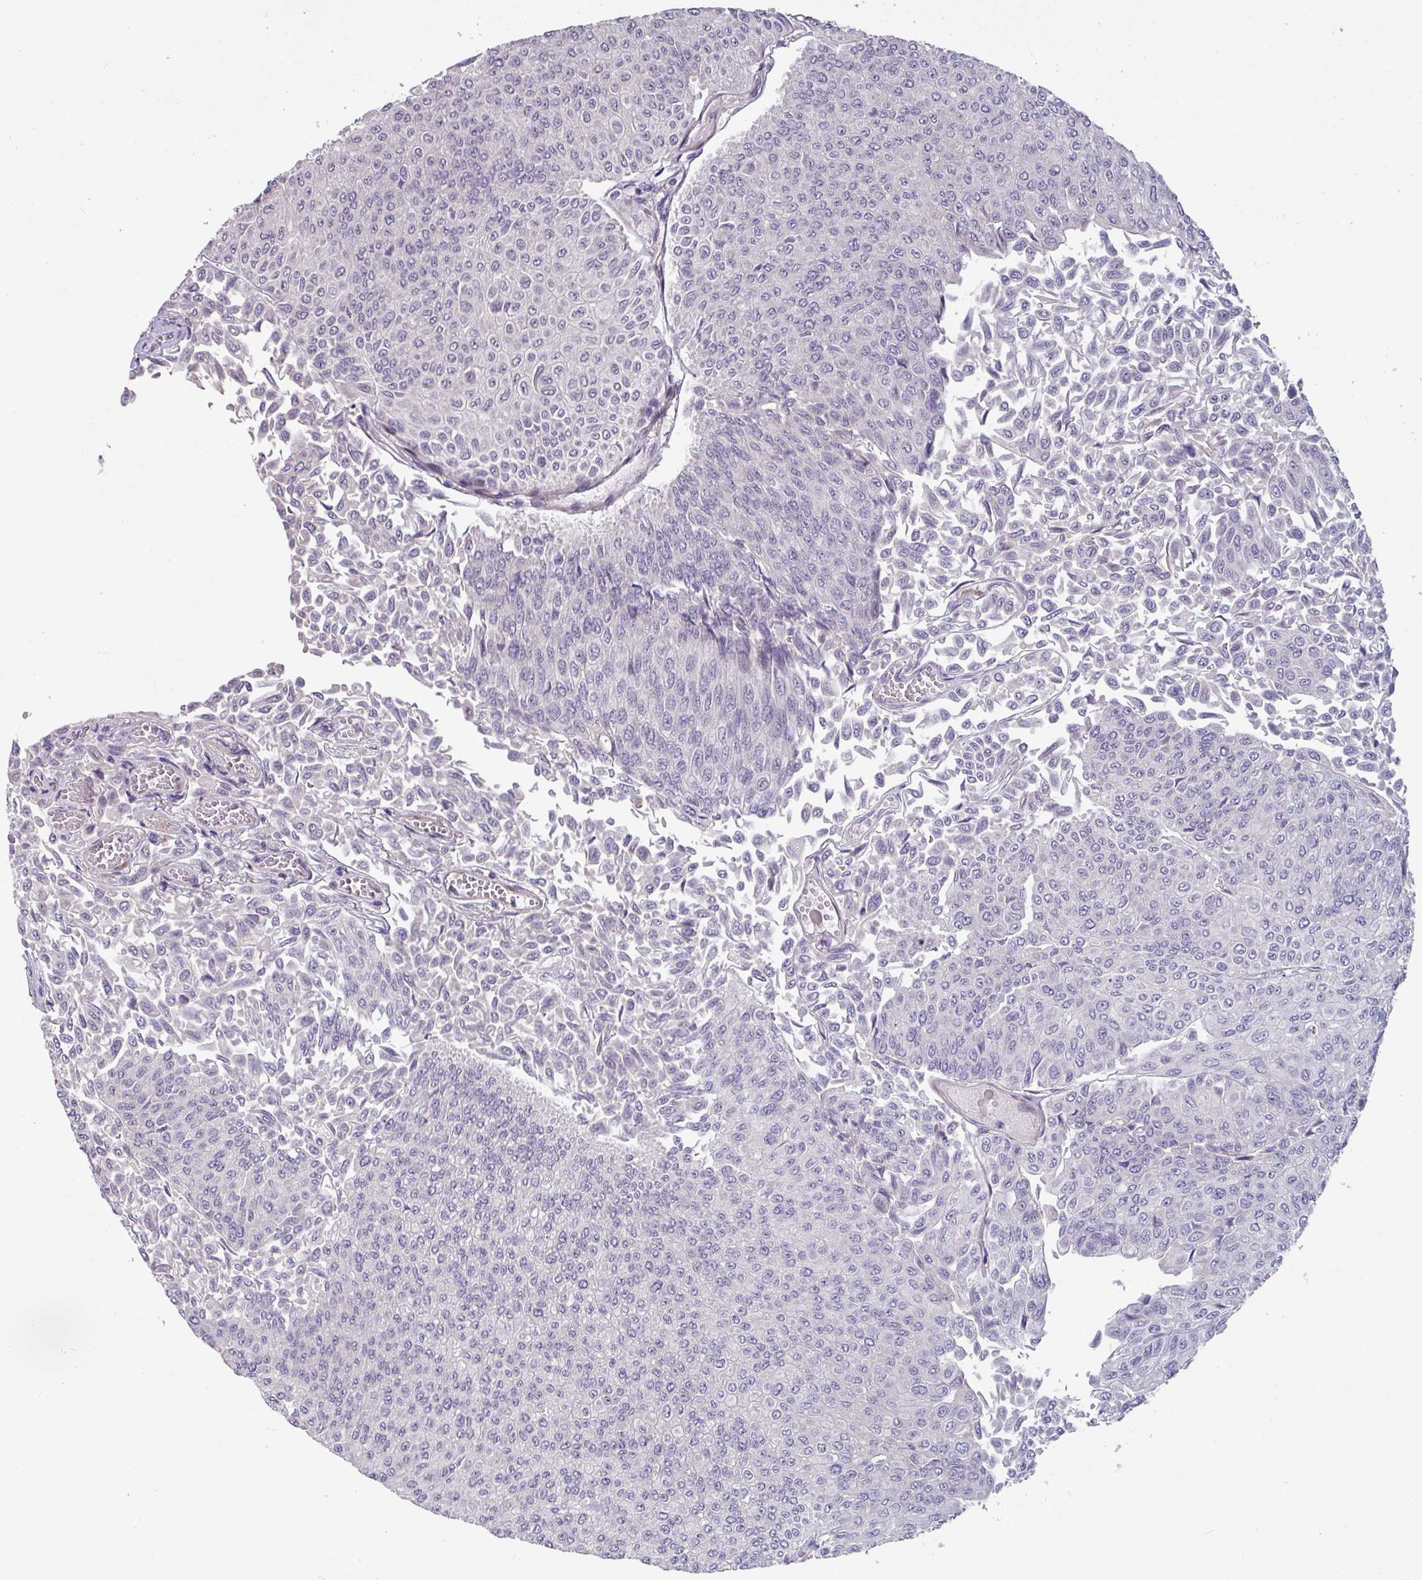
{"staining": {"intensity": "negative", "quantity": "none", "location": "none"}, "tissue": "urothelial cancer", "cell_type": "Tumor cells", "image_type": "cancer", "snomed": [{"axis": "morphology", "description": "Urothelial carcinoma, NOS"}, {"axis": "topography", "description": "Urinary bladder"}], "caption": "Transitional cell carcinoma stained for a protein using IHC demonstrates no positivity tumor cells.", "gene": "KLHL3", "patient": {"sex": "male", "age": 59}}